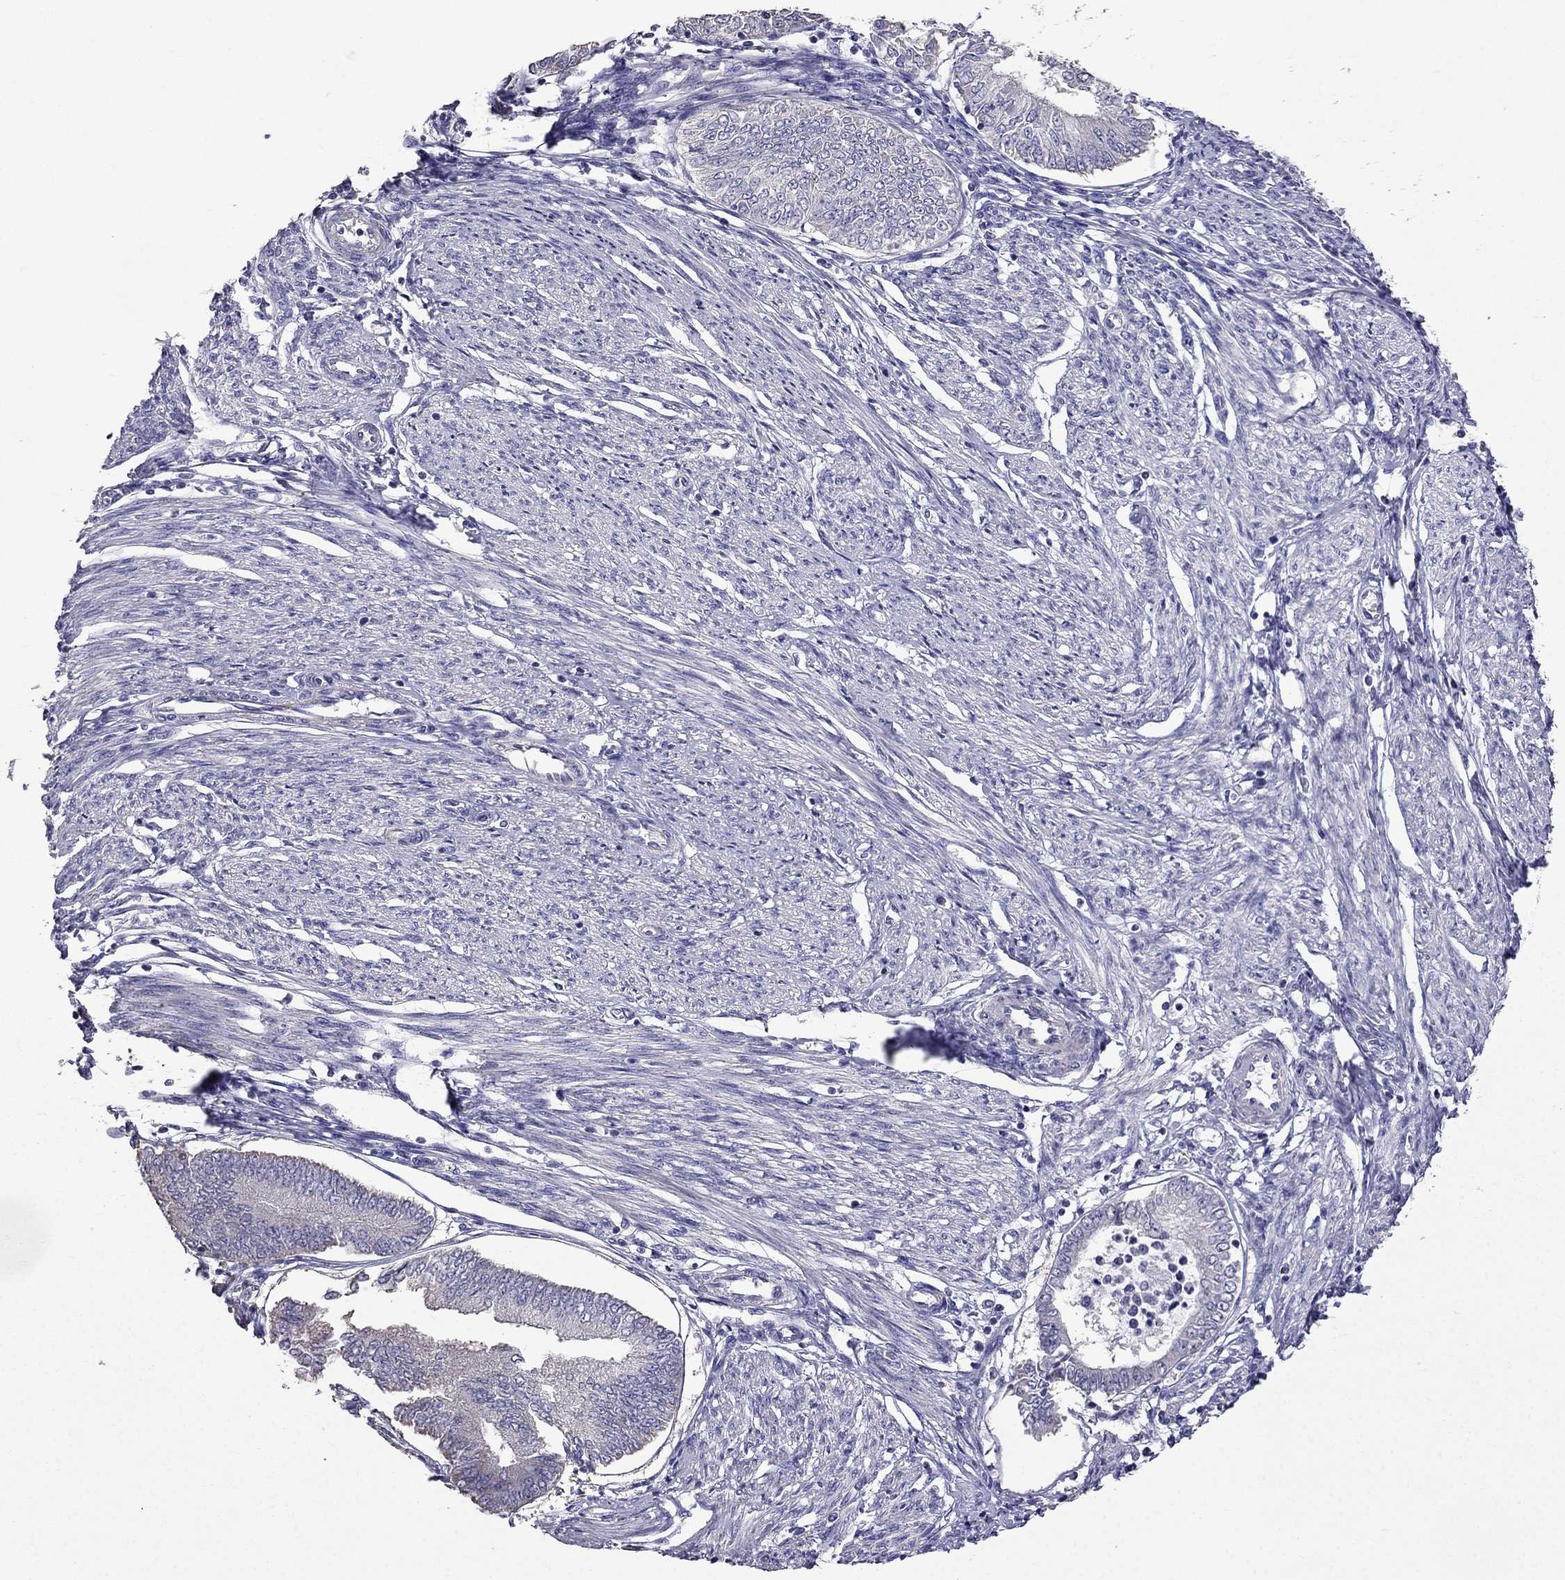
{"staining": {"intensity": "negative", "quantity": "none", "location": "none"}, "tissue": "endometrial cancer", "cell_type": "Tumor cells", "image_type": "cancer", "snomed": [{"axis": "morphology", "description": "Adenocarcinoma, NOS"}, {"axis": "topography", "description": "Endometrium"}], "caption": "Histopathology image shows no protein expression in tumor cells of endometrial adenocarcinoma tissue.", "gene": "AK5", "patient": {"sex": "female", "age": 68}}